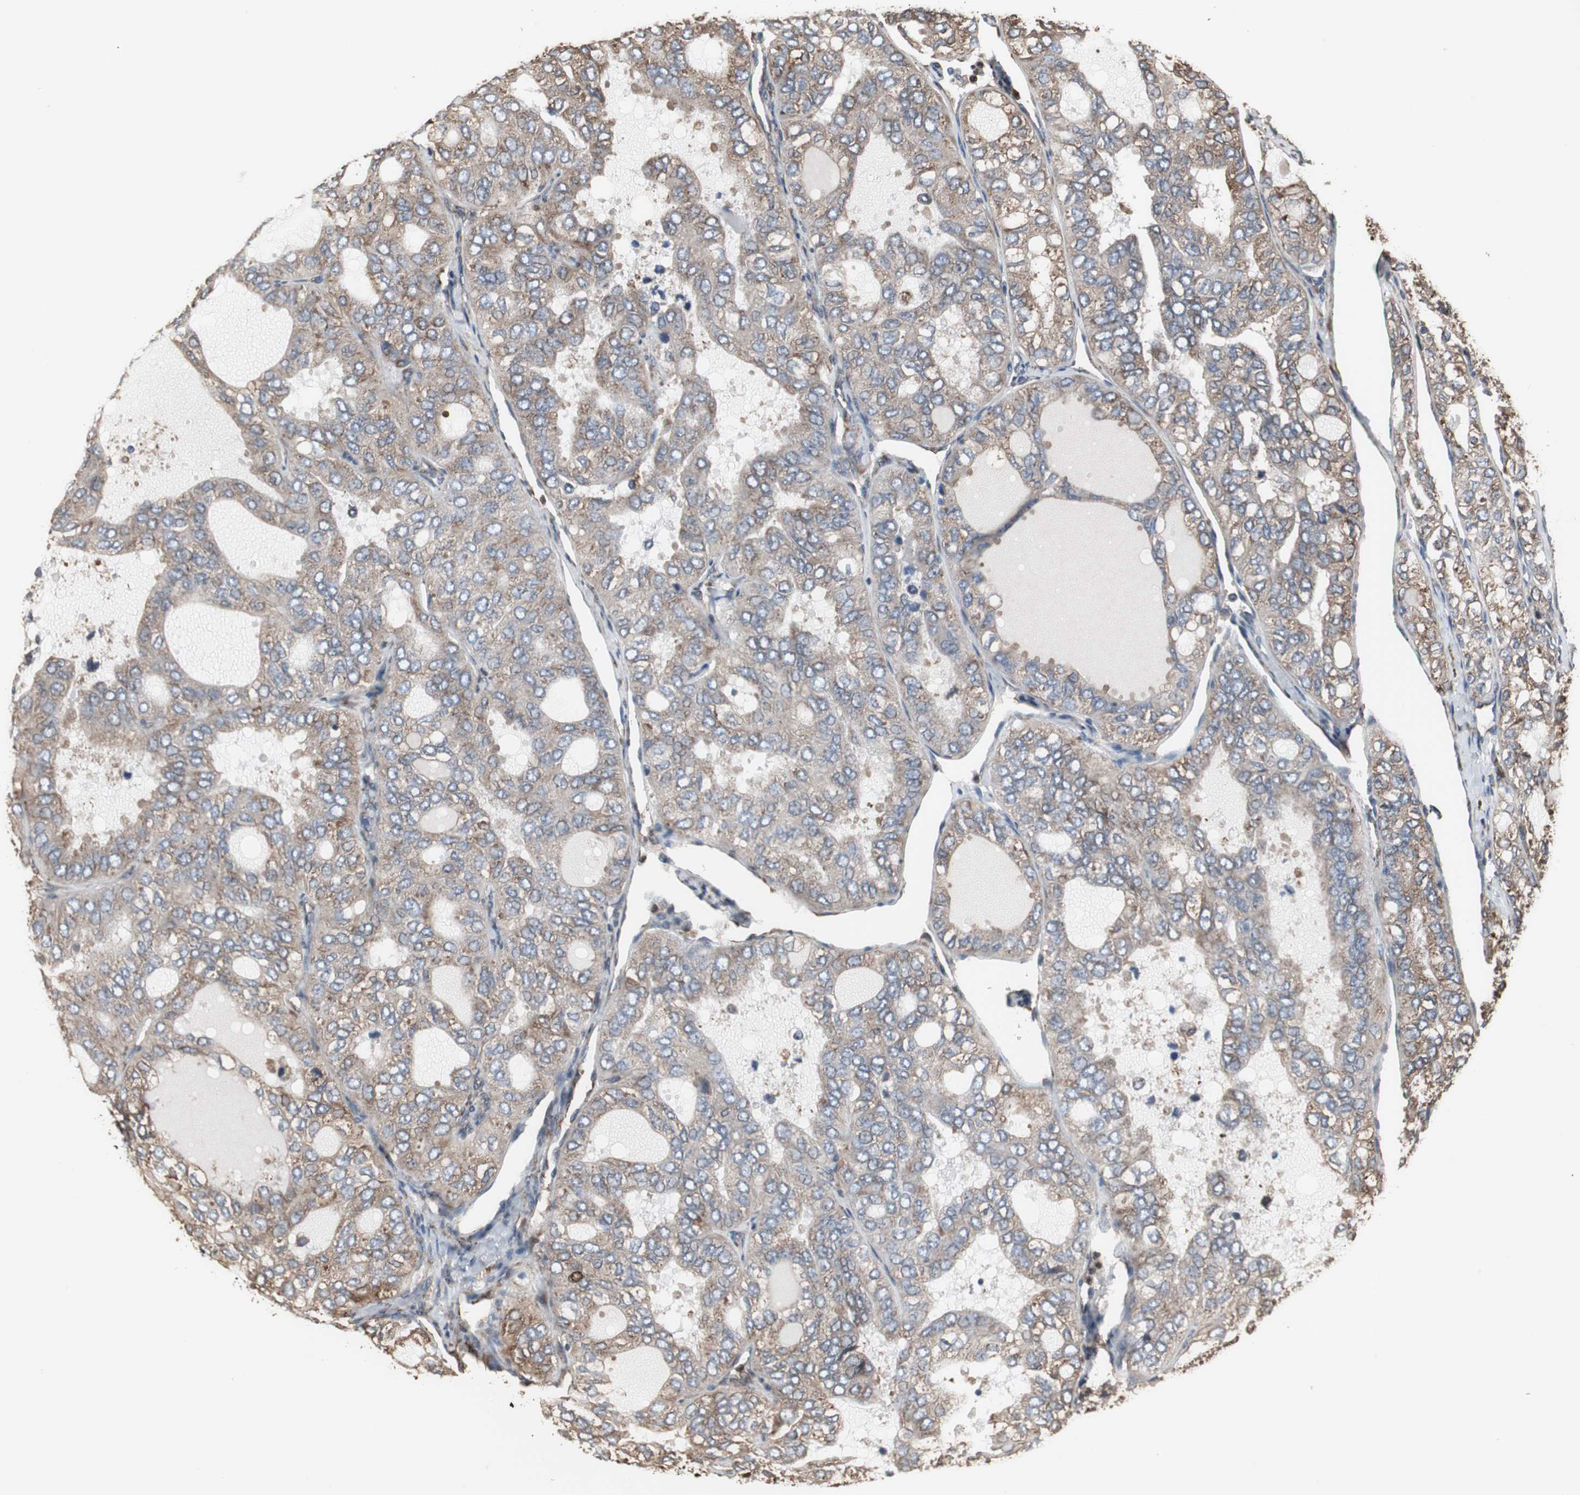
{"staining": {"intensity": "moderate", "quantity": ">75%", "location": "cytoplasmic/membranous"}, "tissue": "thyroid cancer", "cell_type": "Tumor cells", "image_type": "cancer", "snomed": [{"axis": "morphology", "description": "Follicular adenoma carcinoma, NOS"}, {"axis": "topography", "description": "Thyroid gland"}], "caption": "About >75% of tumor cells in follicular adenoma carcinoma (thyroid) demonstrate moderate cytoplasmic/membranous protein expression as visualized by brown immunohistochemical staining.", "gene": "CALU", "patient": {"sex": "male", "age": 75}}